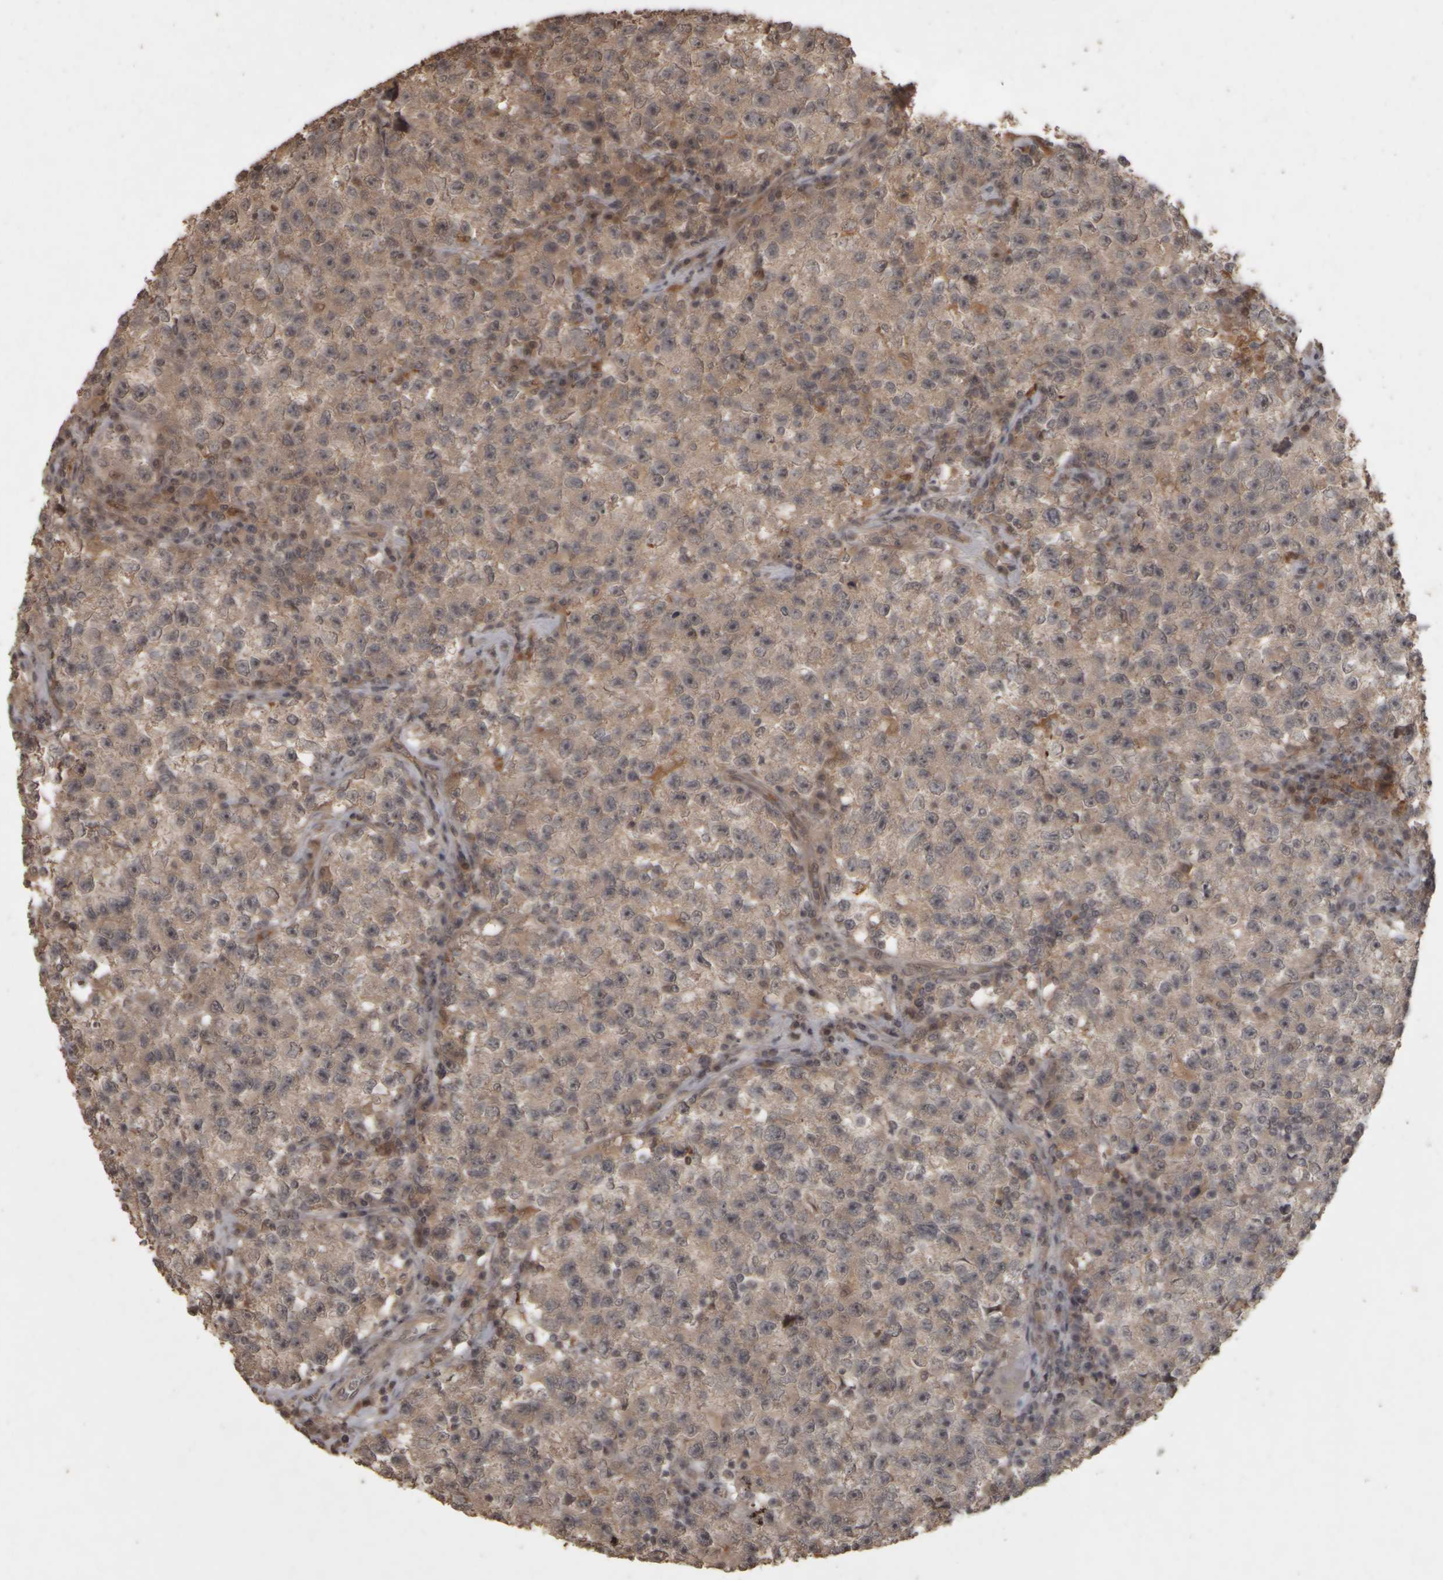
{"staining": {"intensity": "weak", "quantity": "<25%", "location": "cytoplasmic/membranous"}, "tissue": "testis cancer", "cell_type": "Tumor cells", "image_type": "cancer", "snomed": [{"axis": "morphology", "description": "Seminoma, NOS"}, {"axis": "topography", "description": "Testis"}], "caption": "Tumor cells are negative for brown protein staining in testis cancer.", "gene": "ACO1", "patient": {"sex": "male", "age": 22}}